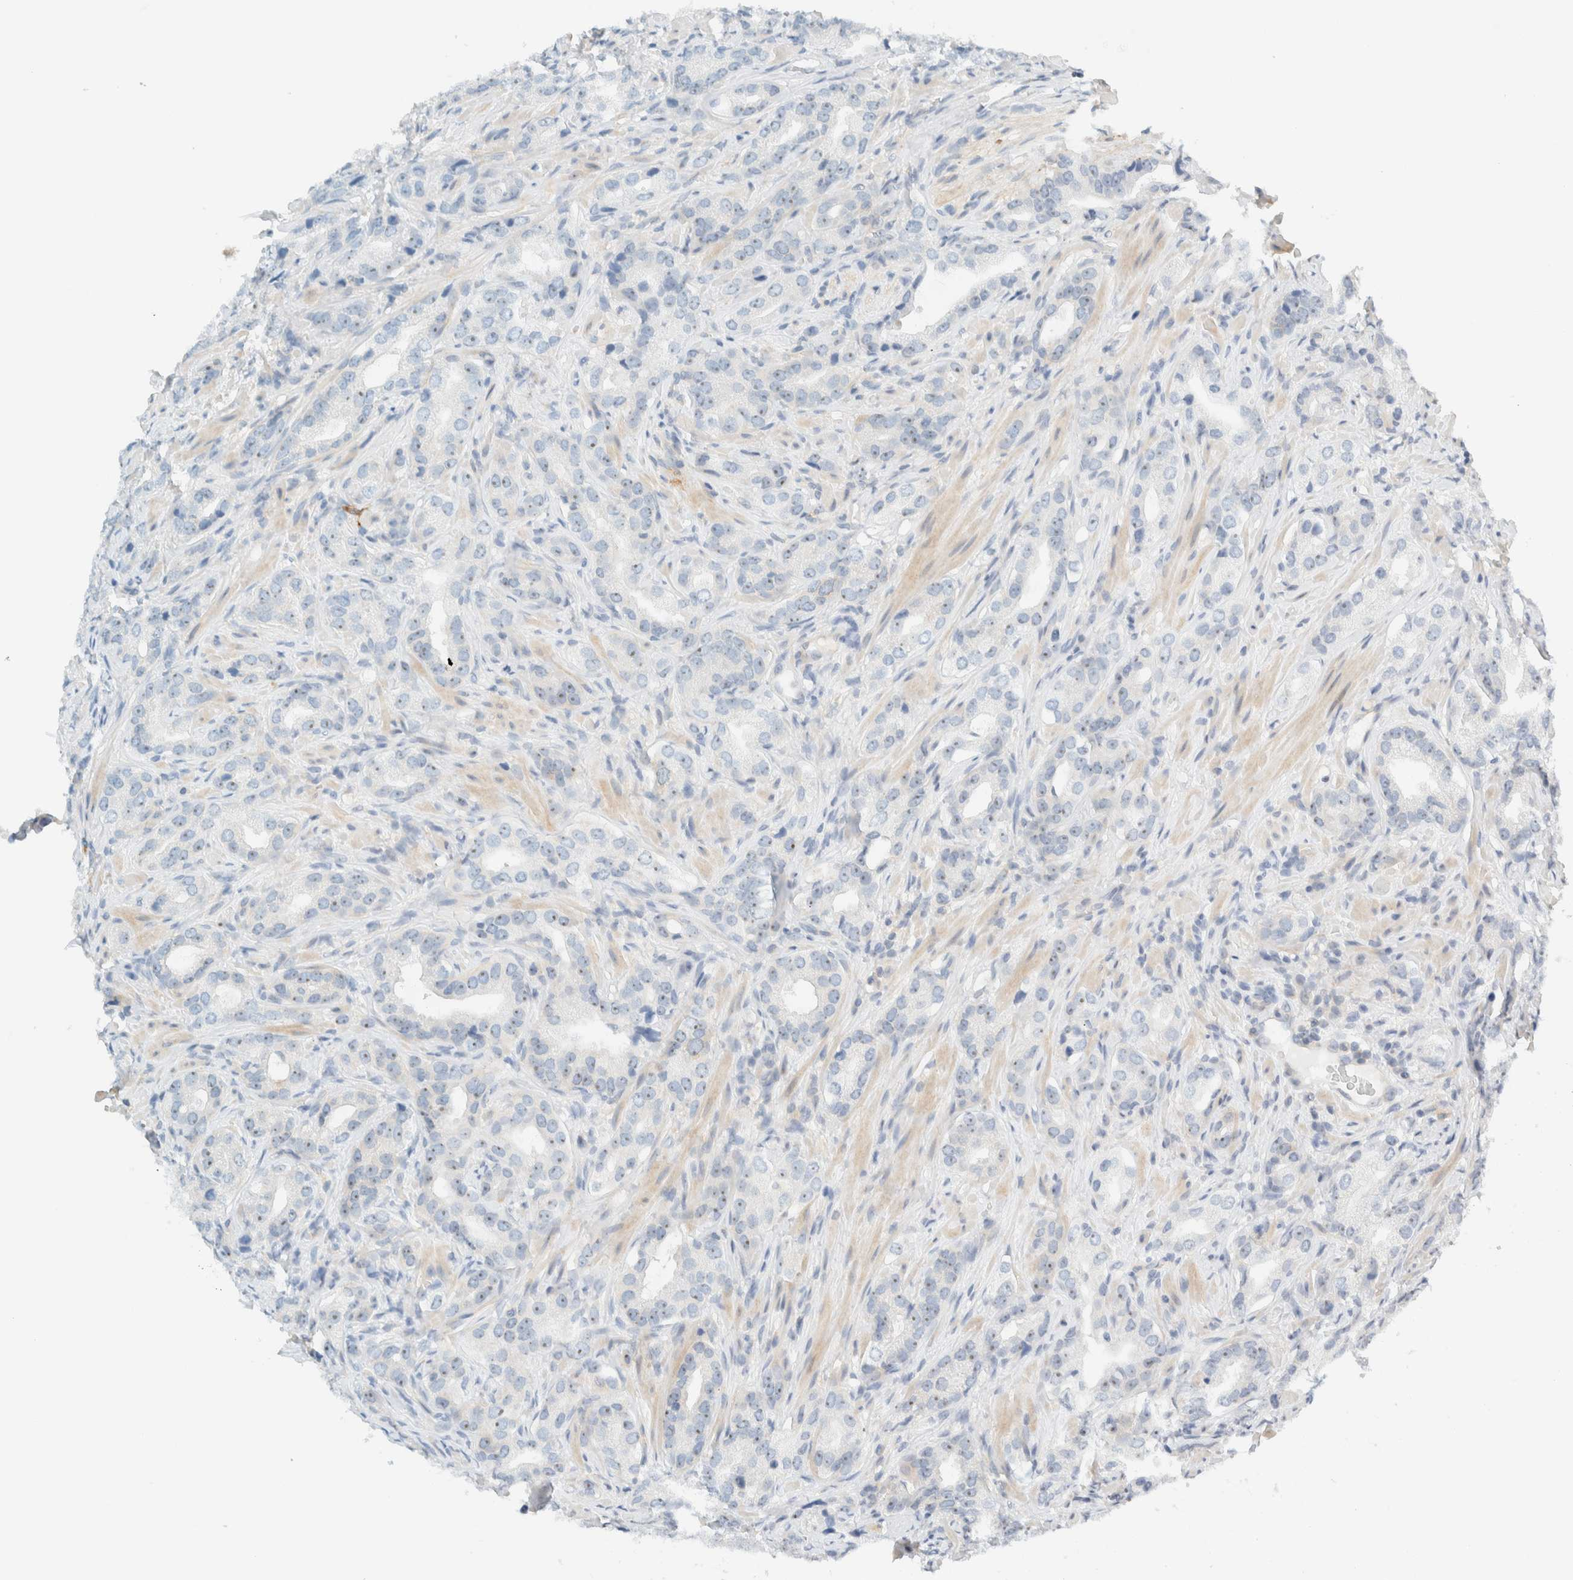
{"staining": {"intensity": "moderate", "quantity": "25%-75%", "location": "nuclear"}, "tissue": "prostate cancer", "cell_type": "Tumor cells", "image_type": "cancer", "snomed": [{"axis": "morphology", "description": "Adenocarcinoma, High grade"}, {"axis": "topography", "description": "Prostate"}], "caption": "An image of adenocarcinoma (high-grade) (prostate) stained for a protein reveals moderate nuclear brown staining in tumor cells.", "gene": "NDE1", "patient": {"sex": "male", "age": 63}}